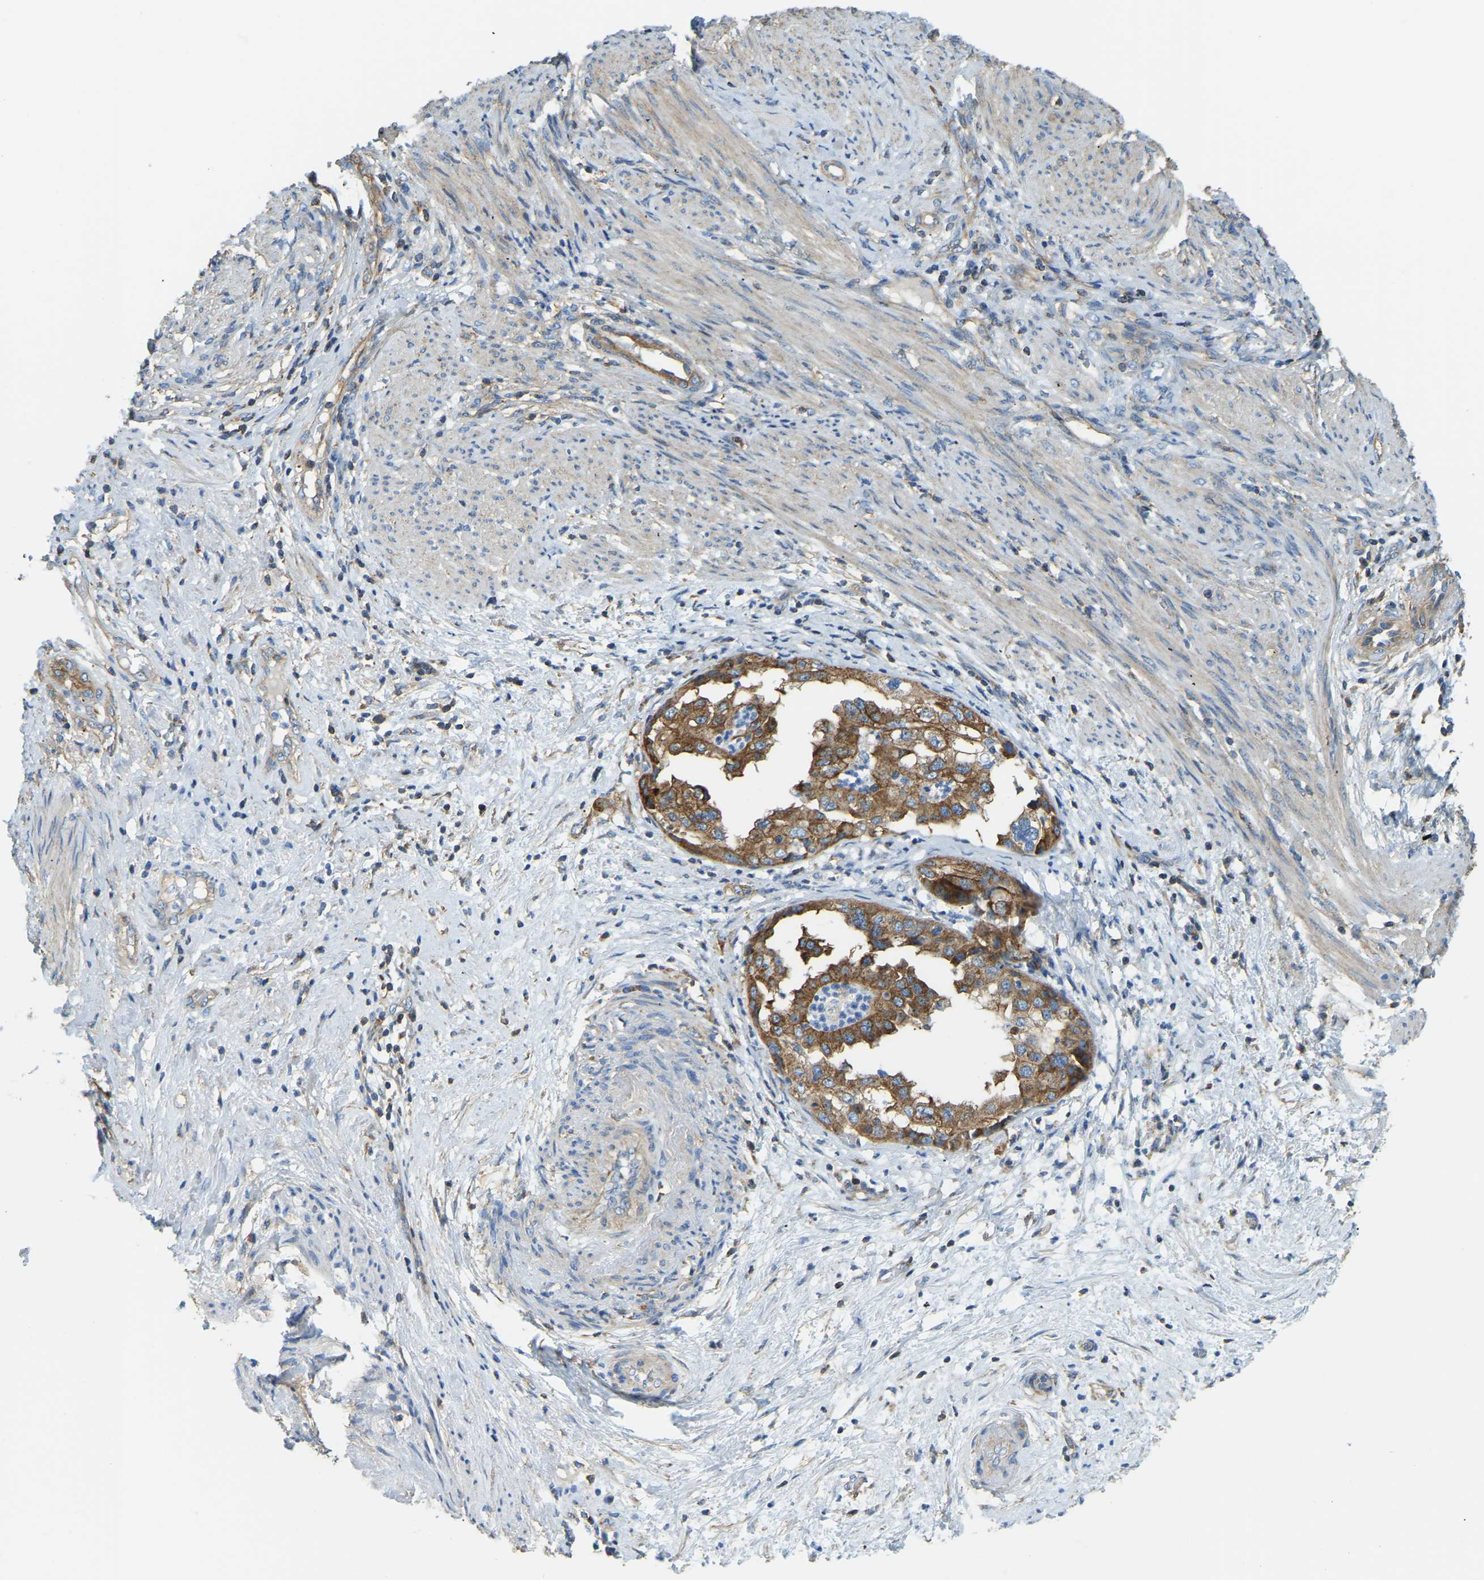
{"staining": {"intensity": "strong", "quantity": ">75%", "location": "cytoplasmic/membranous"}, "tissue": "endometrial cancer", "cell_type": "Tumor cells", "image_type": "cancer", "snomed": [{"axis": "morphology", "description": "Adenocarcinoma, NOS"}, {"axis": "topography", "description": "Endometrium"}], "caption": "Immunohistochemical staining of endometrial adenocarcinoma exhibits high levels of strong cytoplasmic/membranous protein expression in approximately >75% of tumor cells.", "gene": "AHNAK", "patient": {"sex": "female", "age": 85}}